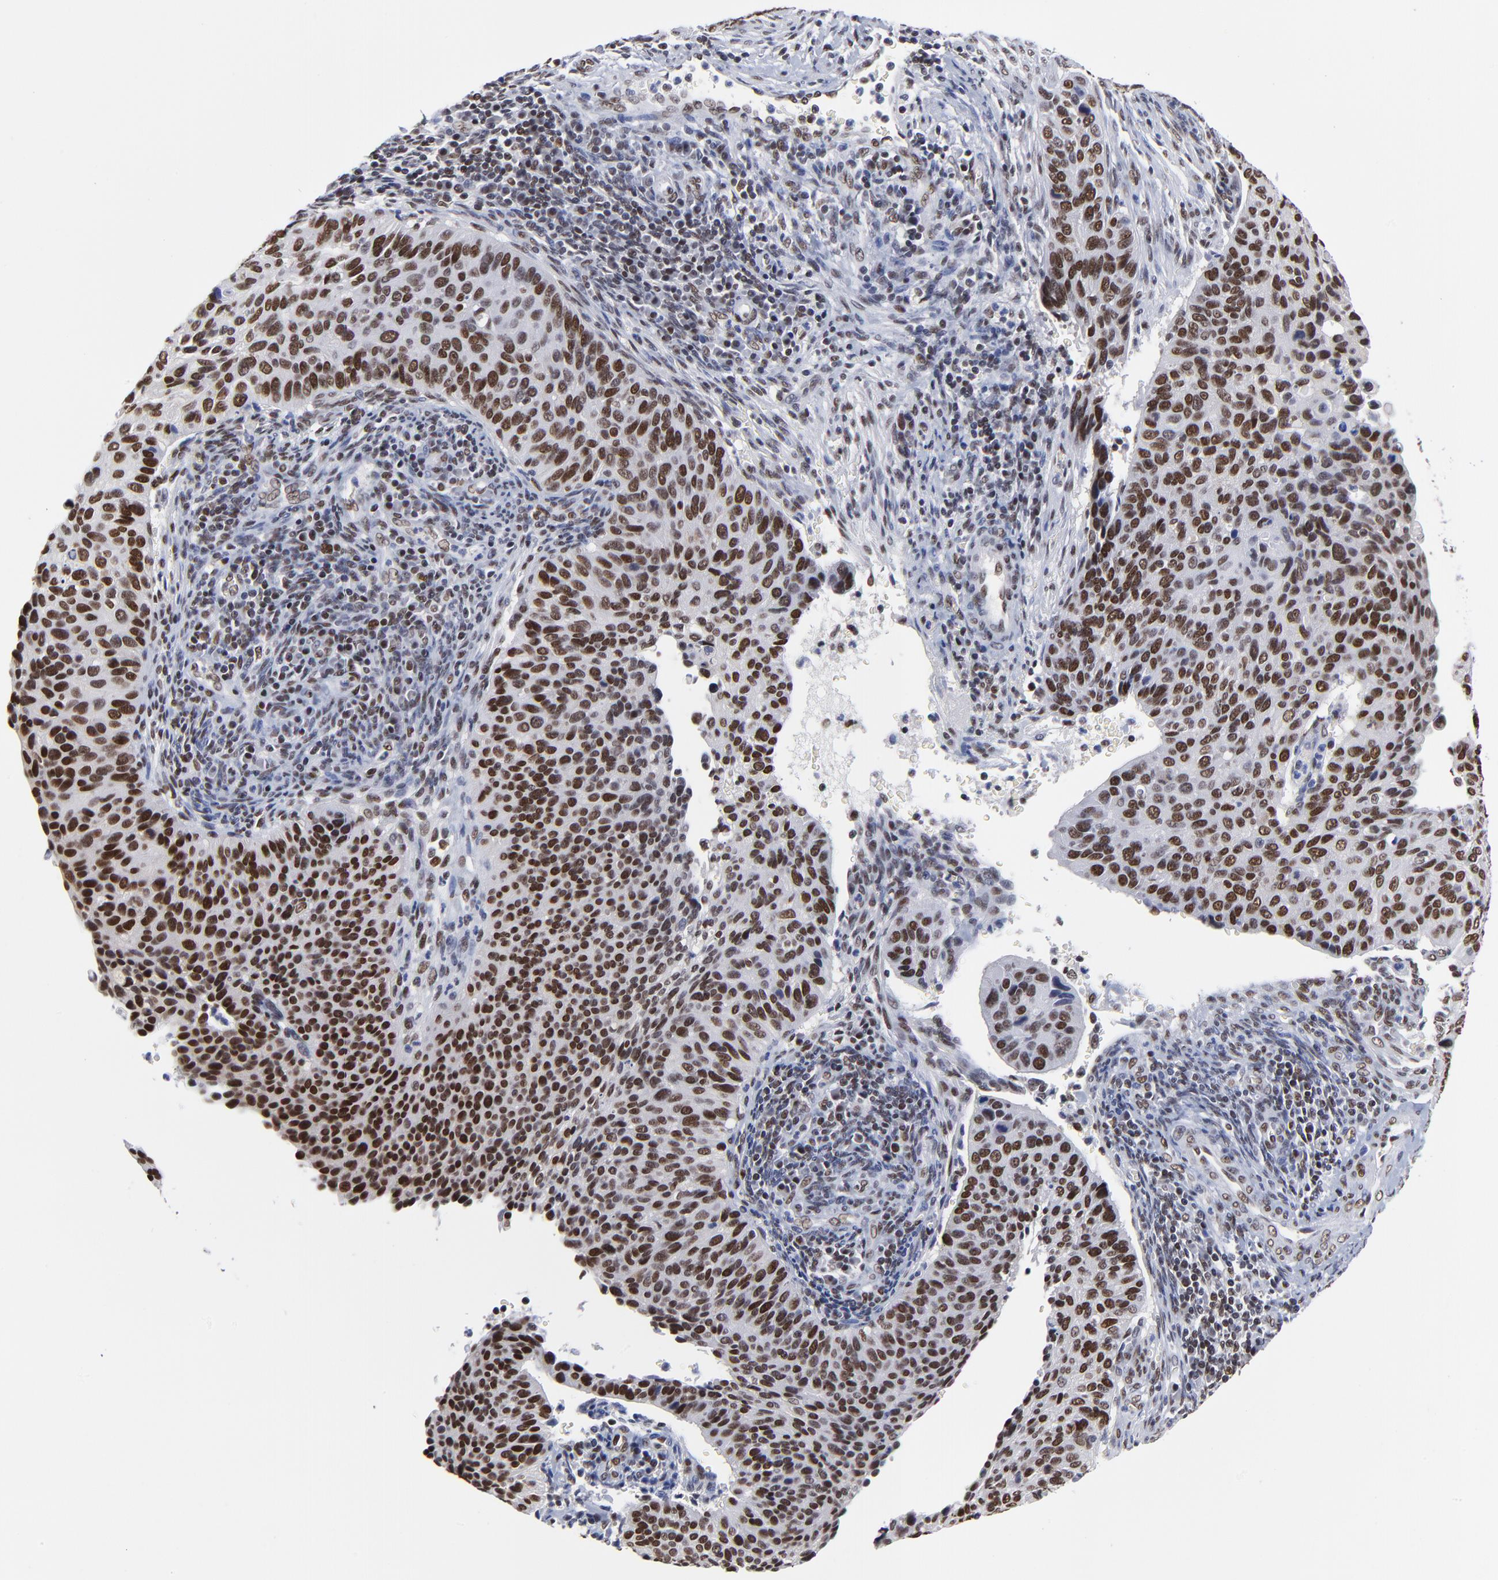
{"staining": {"intensity": "strong", "quantity": ">75%", "location": "nuclear"}, "tissue": "cervical cancer", "cell_type": "Tumor cells", "image_type": "cancer", "snomed": [{"axis": "morphology", "description": "Adenocarcinoma, NOS"}, {"axis": "topography", "description": "Cervix"}], "caption": "Human cervical cancer (adenocarcinoma) stained with a protein marker reveals strong staining in tumor cells.", "gene": "ZMYM3", "patient": {"sex": "female", "age": 29}}